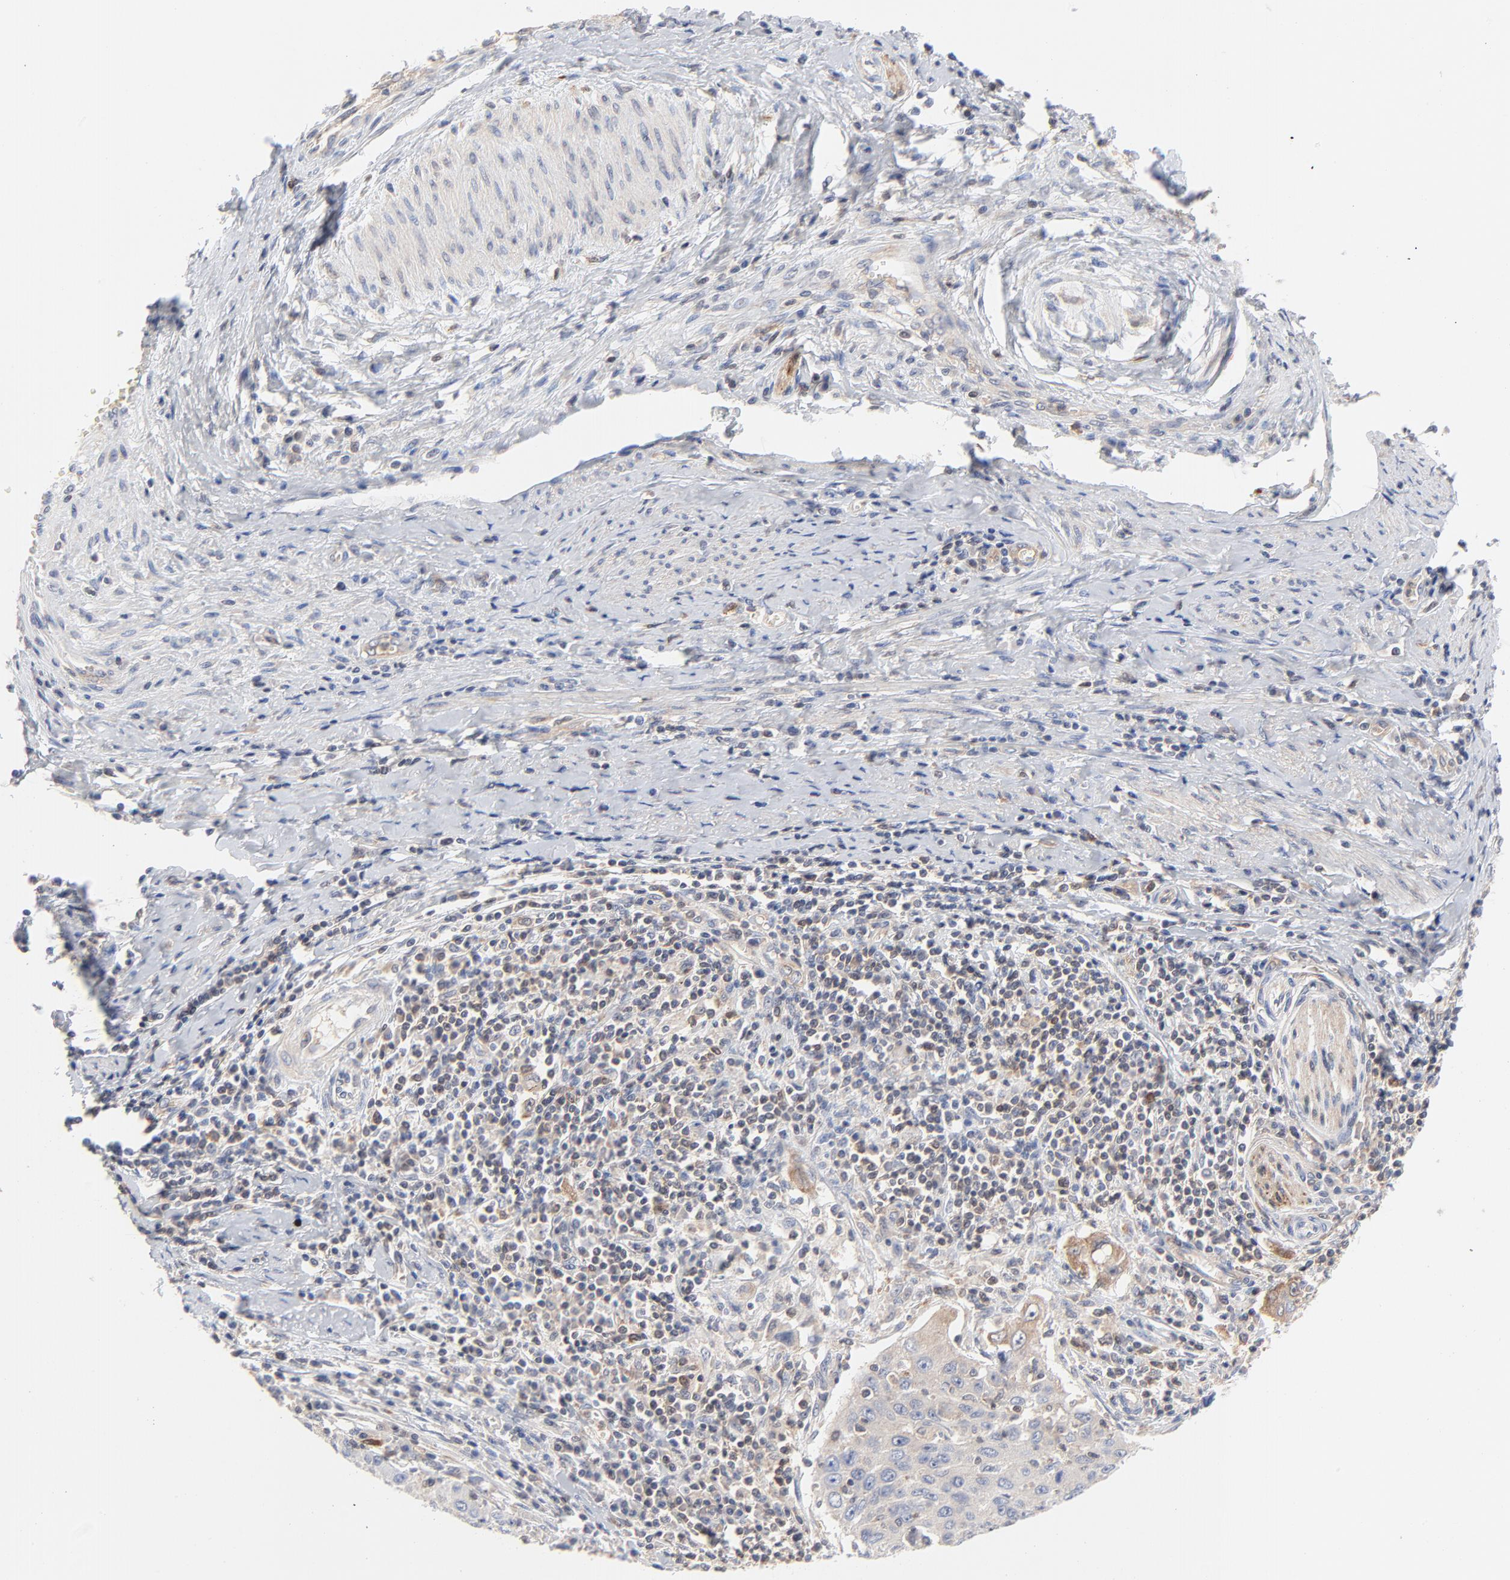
{"staining": {"intensity": "weak", "quantity": ">75%", "location": "cytoplasmic/membranous"}, "tissue": "cervical cancer", "cell_type": "Tumor cells", "image_type": "cancer", "snomed": [{"axis": "morphology", "description": "Squamous cell carcinoma, NOS"}, {"axis": "topography", "description": "Cervix"}], "caption": "Cervical cancer stained with DAB immunohistochemistry (IHC) shows low levels of weak cytoplasmic/membranous staining in approximately >75% of tumor cells.", "gene": "CAB39L", "patient": {"sex": "female", "age": 53}}